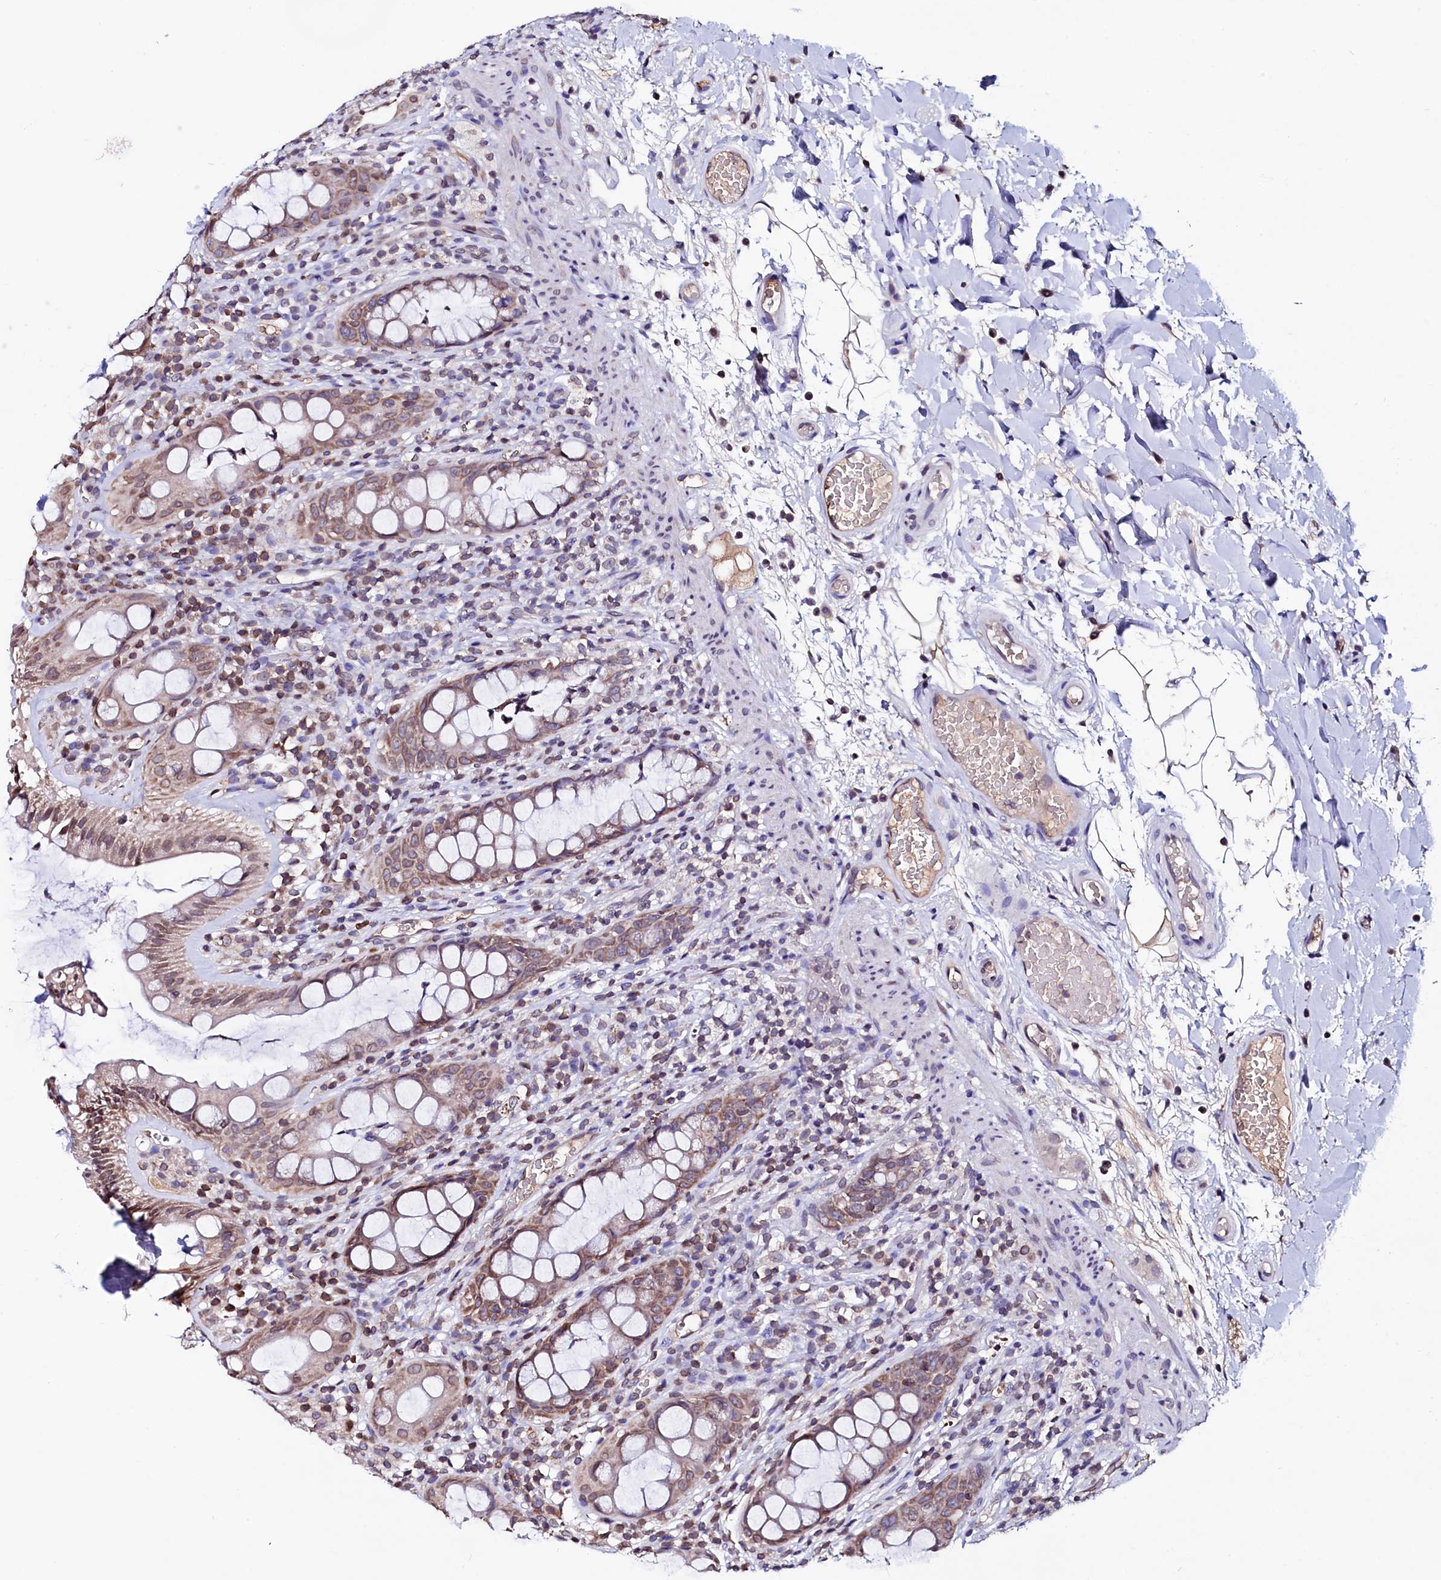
{"staining": {"intensity": "weak", "quantity": ">75%", "location": "cytoplasmic/membranous"}, "tissue": "rectum", "cell_type": "Glandular cells", "image_type": "normal", "snomed": [{"axis": "morphology", "description": "Normal tissue, NOS"}, {"axis": "topography", "description": "Rectum"}], "caption": "Immunohistochemistry (IHC) of normal rectum shows low levels of weak cytoplasmic/membranous staining in about >75% of glandular cells.", "gene": "HAND1", "patient": {"sex": "female", "age": 57}}